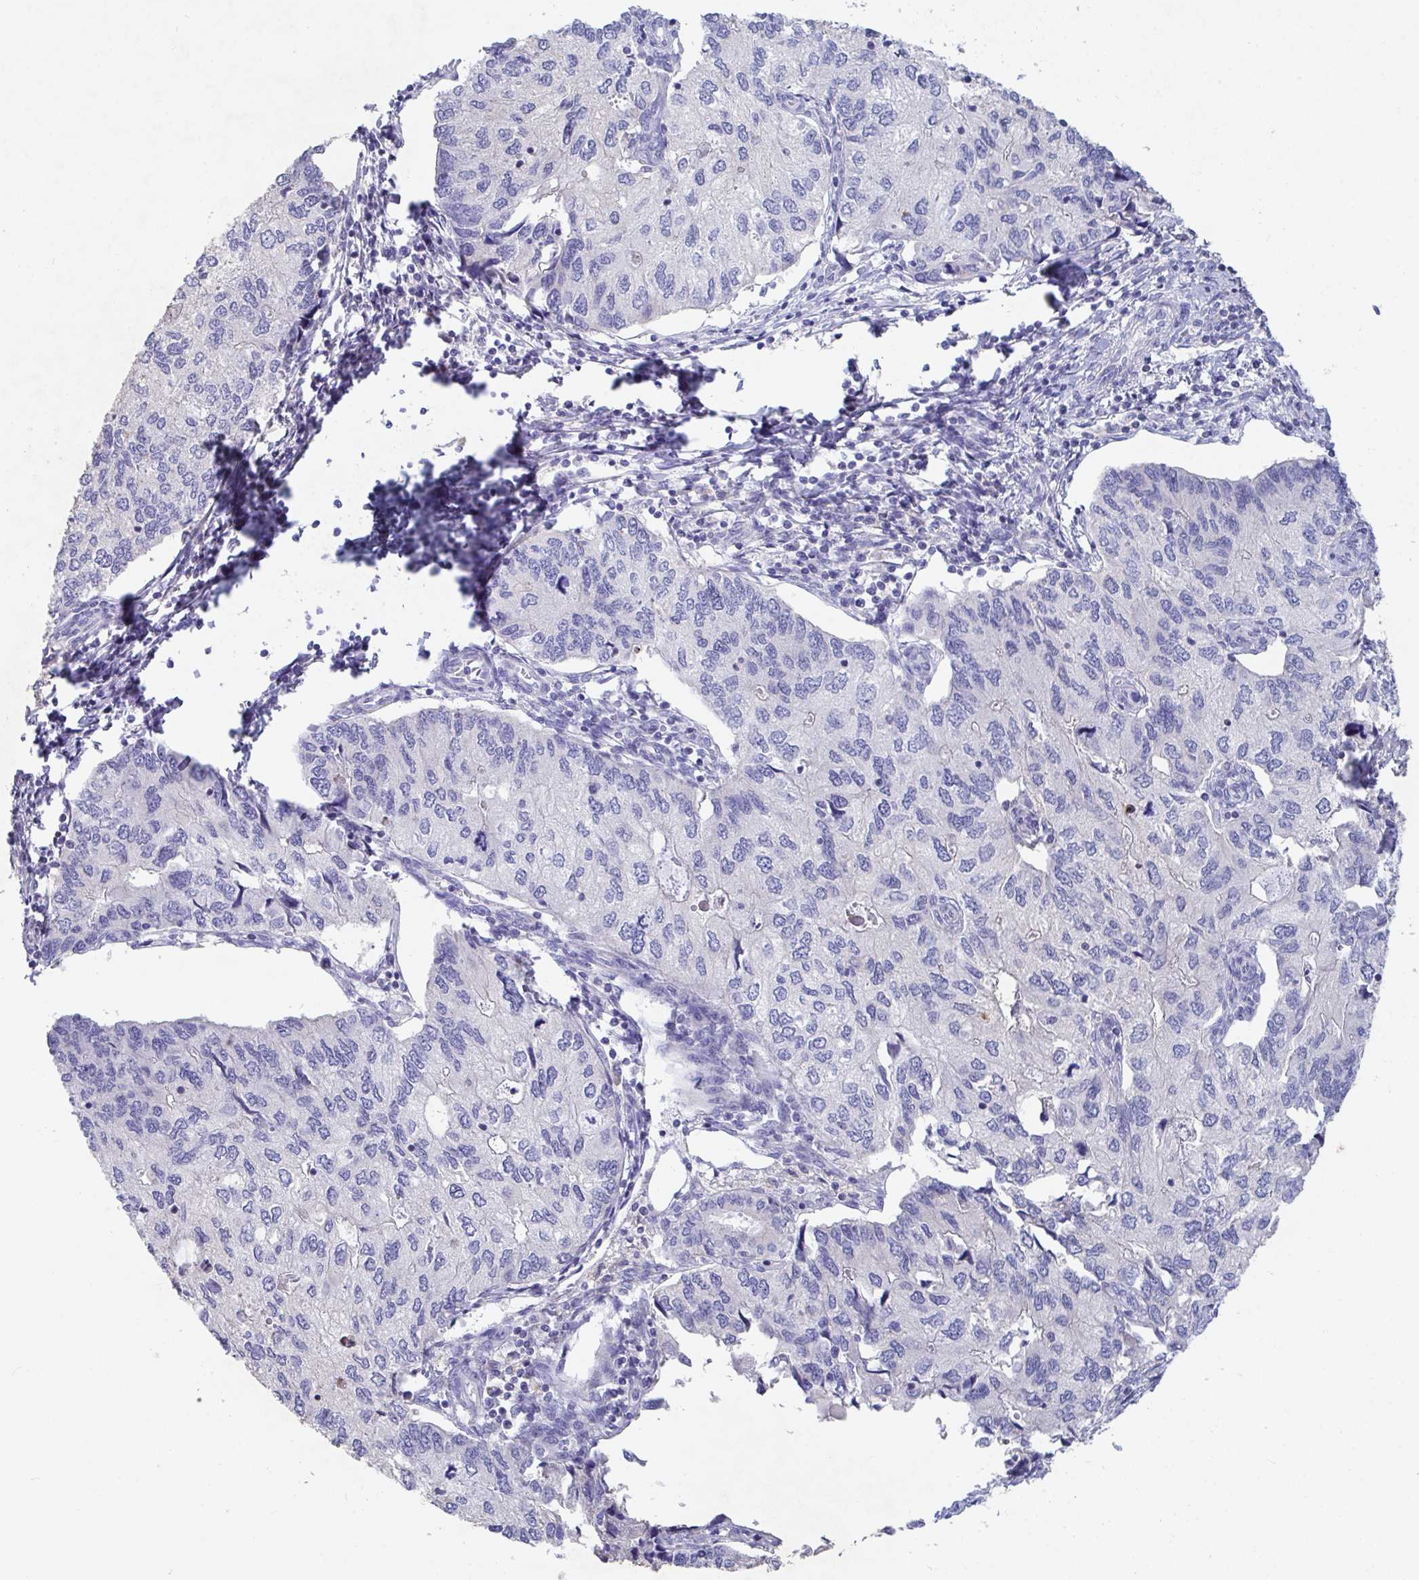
{"staining": {"intensity": "negative", "quantity": "none", "location": "none"}, "tissue": "endometrial cancer", "cell_type": "Tumor cells", "image_type": "cancer", "snomed": [{"axis": "morphology", "description": "Carcinoma, NOS"}, {"axis": "topography", "description": "Uterus"}], "caption": "High magnification brightfield microscopy of endometrial carcinoma stained with DAB (brown) and counterstained with hematoxylin (blue): tumor cells show no significant positivity. (DAB (3,3'-diaminobenzidine) immunohistochemistry visualized using brightfield microscopy, high magnification).", "gene": "ZNF561", "patient": {"sex": "female", "age": 76}}